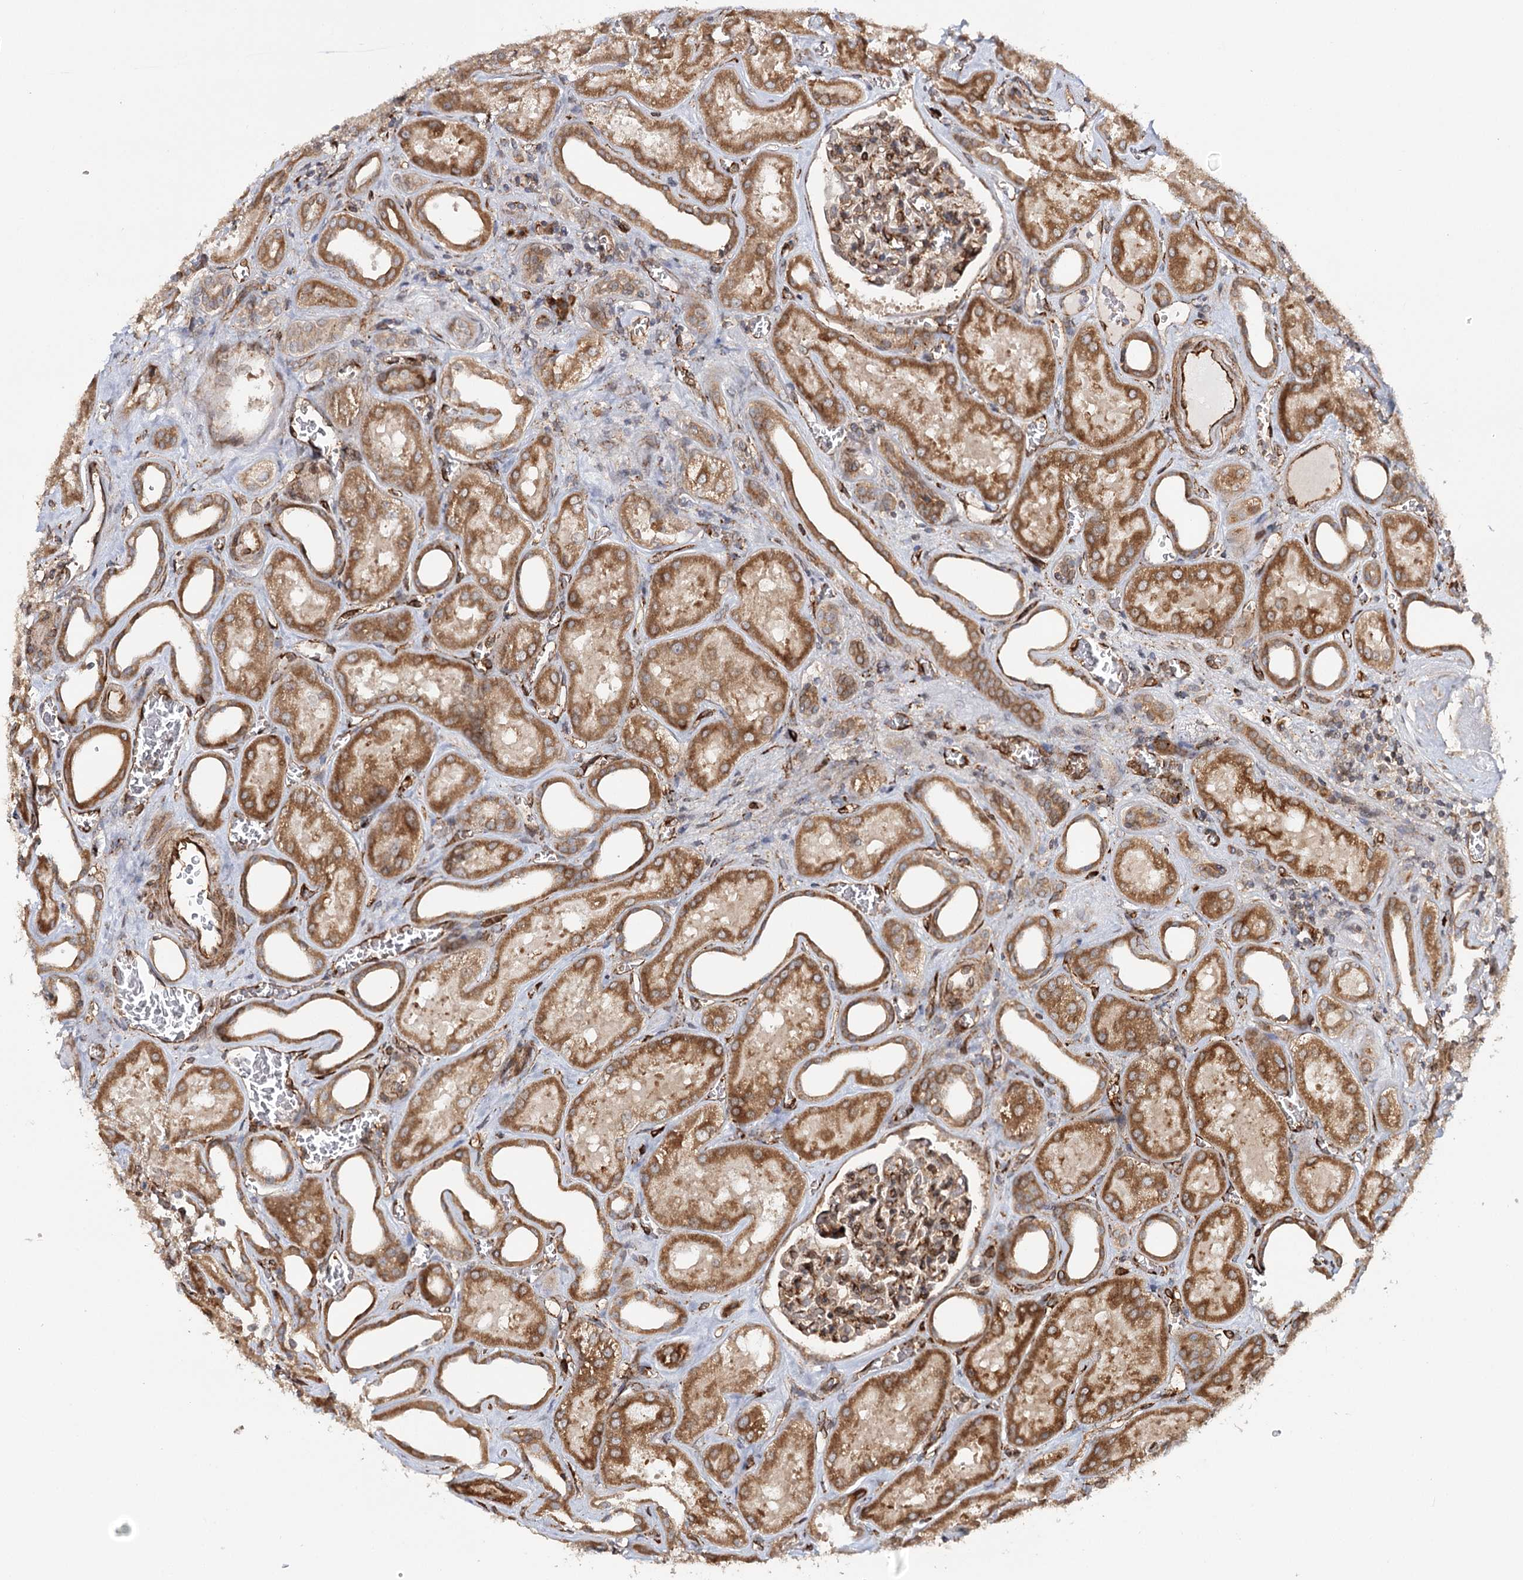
{"staining": {"intensity": "moderate", "quantity": ">75%", "location": "cytoplasmic/membranous"}, "tissue": "kidney", "cell_type": "Cells in glomeruli", "image_type": "normal", "snomed": [{"axis": "morphology", "description": "Normal tissue, NOS"}, {"axis": "morphology", "description": "Adenocarcinoma, NOS"}, {"axis": "topography", "description": "Kidney"}], "caption": "Immunohistochemistry (IHC) micrograph of unremarkable kidney stained for a protein (brown), which exhibits medium levels of moderate cytoplasmic/membranous staining in approximately >75% of cells in glomeruli.", "gene": "MKNK1", "patient": {"sex": "female", "age": 68}}